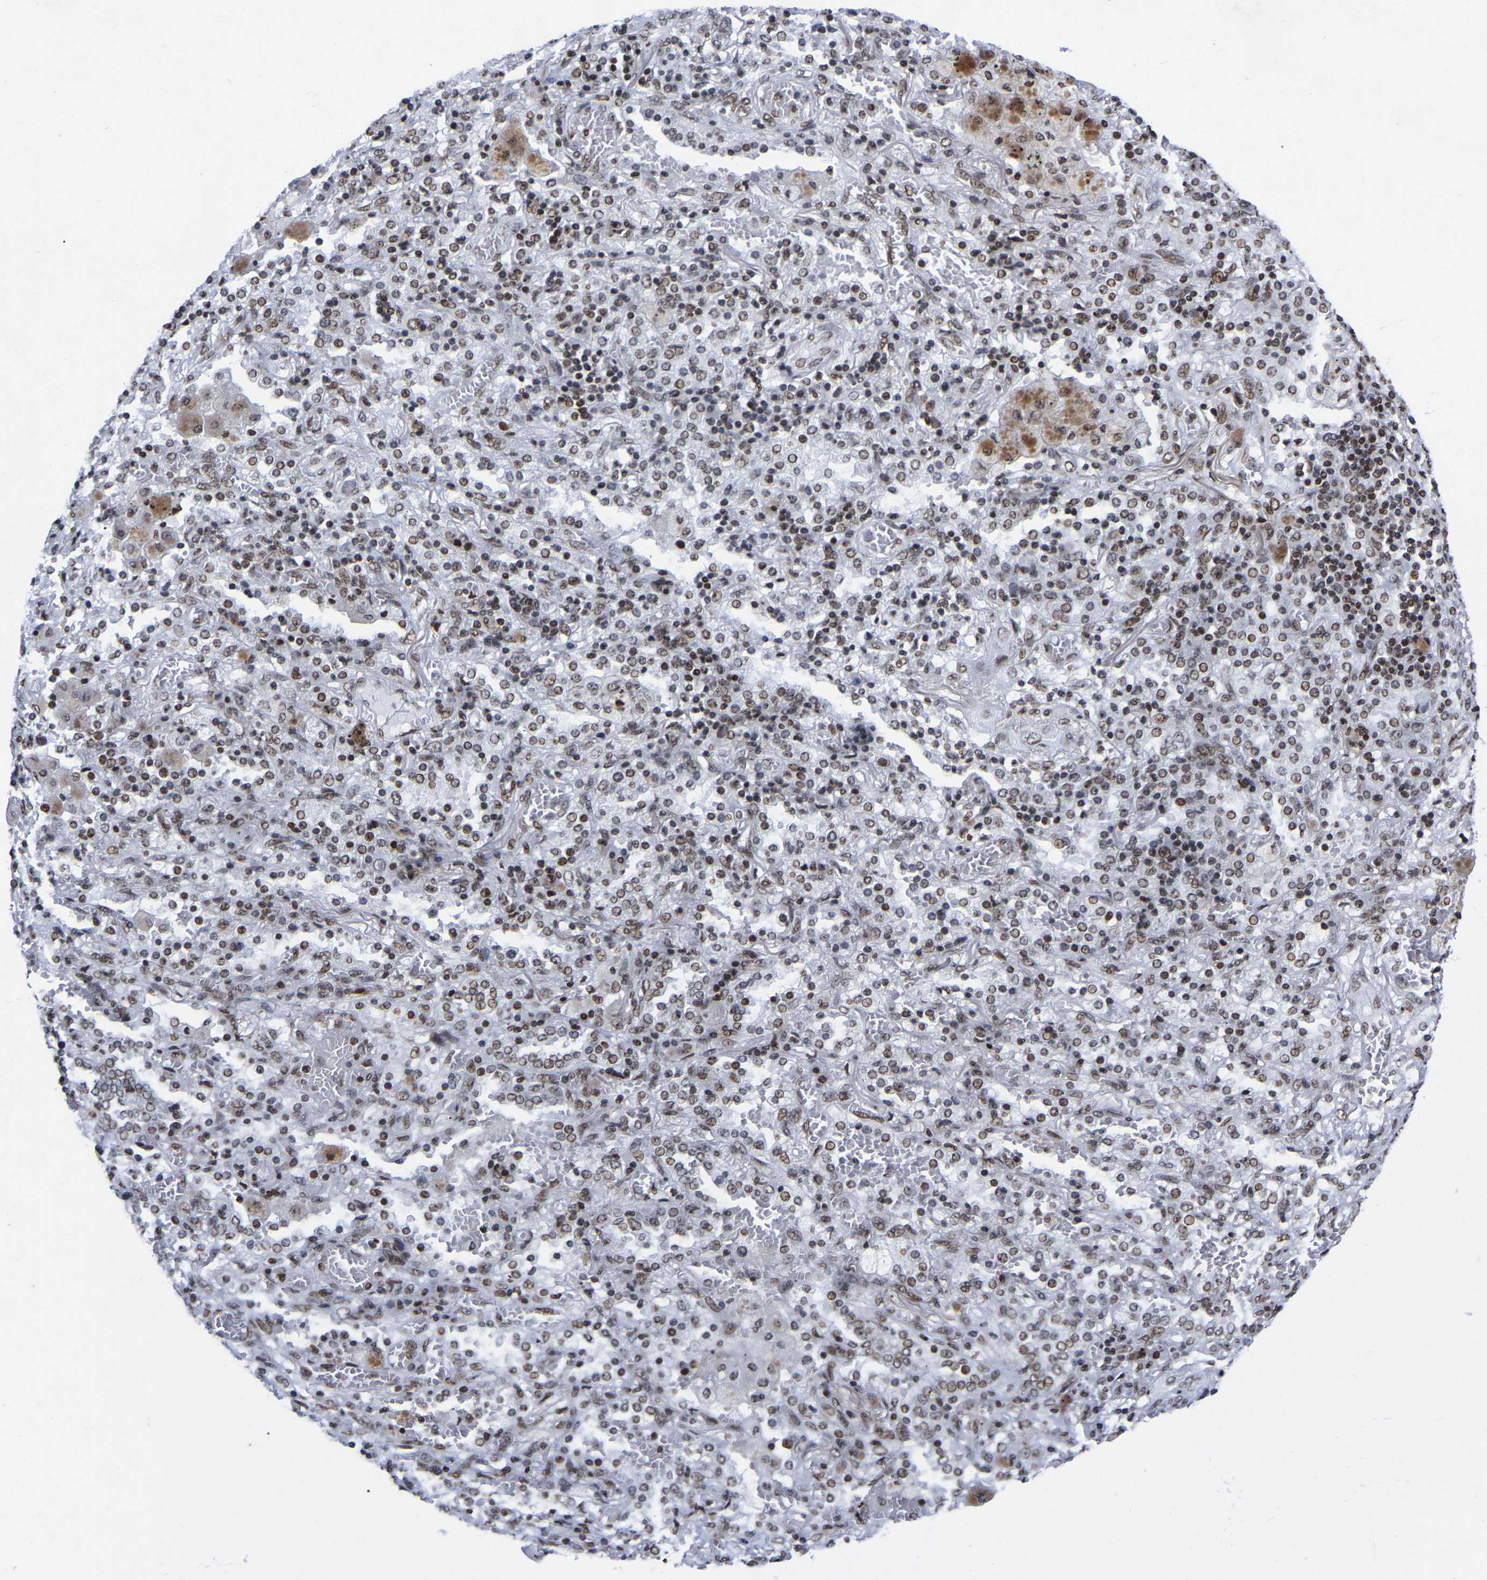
{"staining": {"intensity": "weak", "quantity": ">75%", "location": "nuclear"}, "tissue": "lung cancer", "cell_type": "Tumor cells", "image_type": "cancer", "snomed": [{"axis": "morphology", "description": "Squamous cell carcinoma, NOS"}, {"axis": "topography", "description": "Lung"}], "caption": "Lung squamous cell carcinoma stained with immunohistochemistry (IHC) exhibits weak nuclear expression in about >75% of tumor cells.", "gene": "PRCC", "patient": {"sex": "female", "age": 47}}